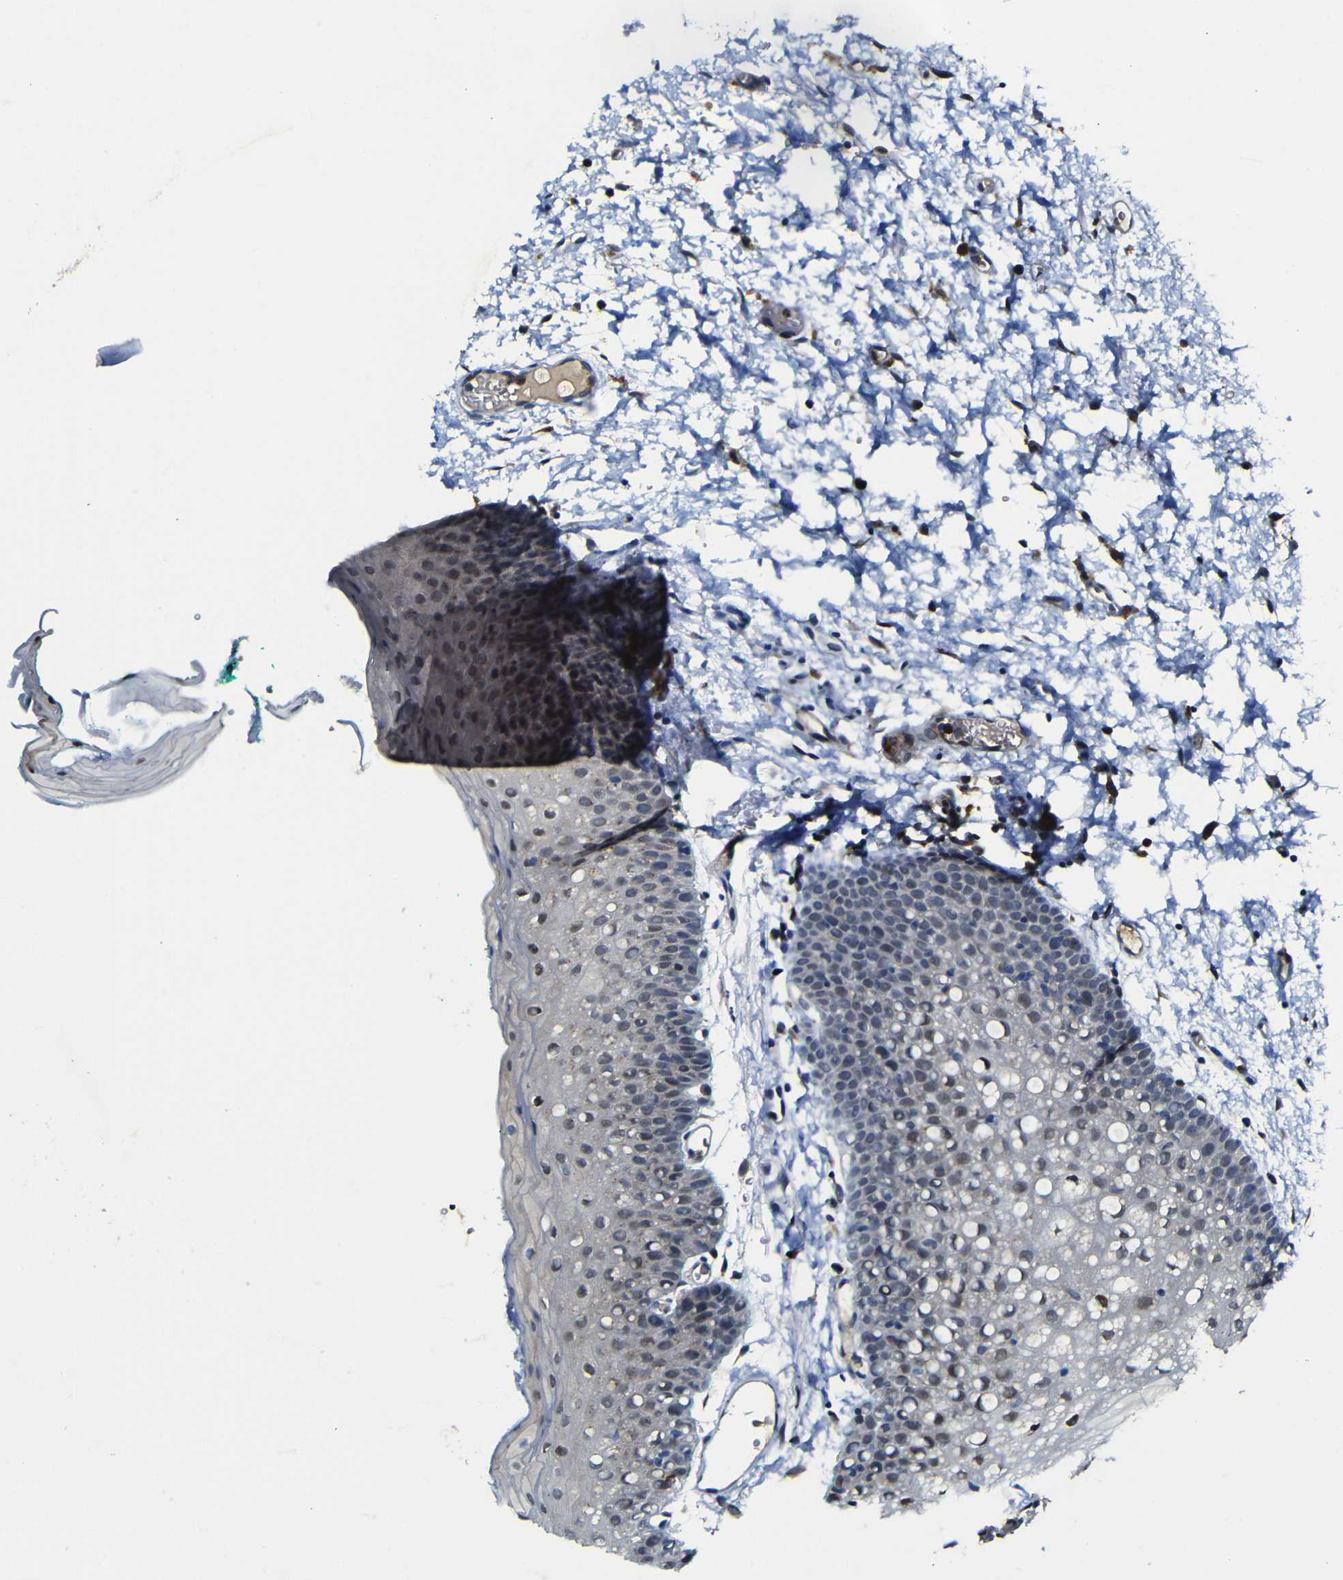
{"staining": {"intensity": "weak", "quantity": "<25%", "location": "nuclear"}, "tissue": "oral mucosa", "cell_type": "Squamous epithelial cells", "image_type": "normal", "snomed": [{"axis": "morphology", "description": "Normal tissue, NOS"}, {"axis": "morphology", "description": "Squamous cell carcinoma, NOS"}, {"axis": "topography", "description": "Oral tissue"}, {"axis": "topography", "description": "Salivary gland"}, {"axis": "topography", "description": "Head-Neck"}], "caption": "Human oral mucosa stained for a protein using immunohistochemistry reveals no expression in squamous epithelial cells.", "gene": "FURIN", "patient": {"sex": "female", "age": 62}}